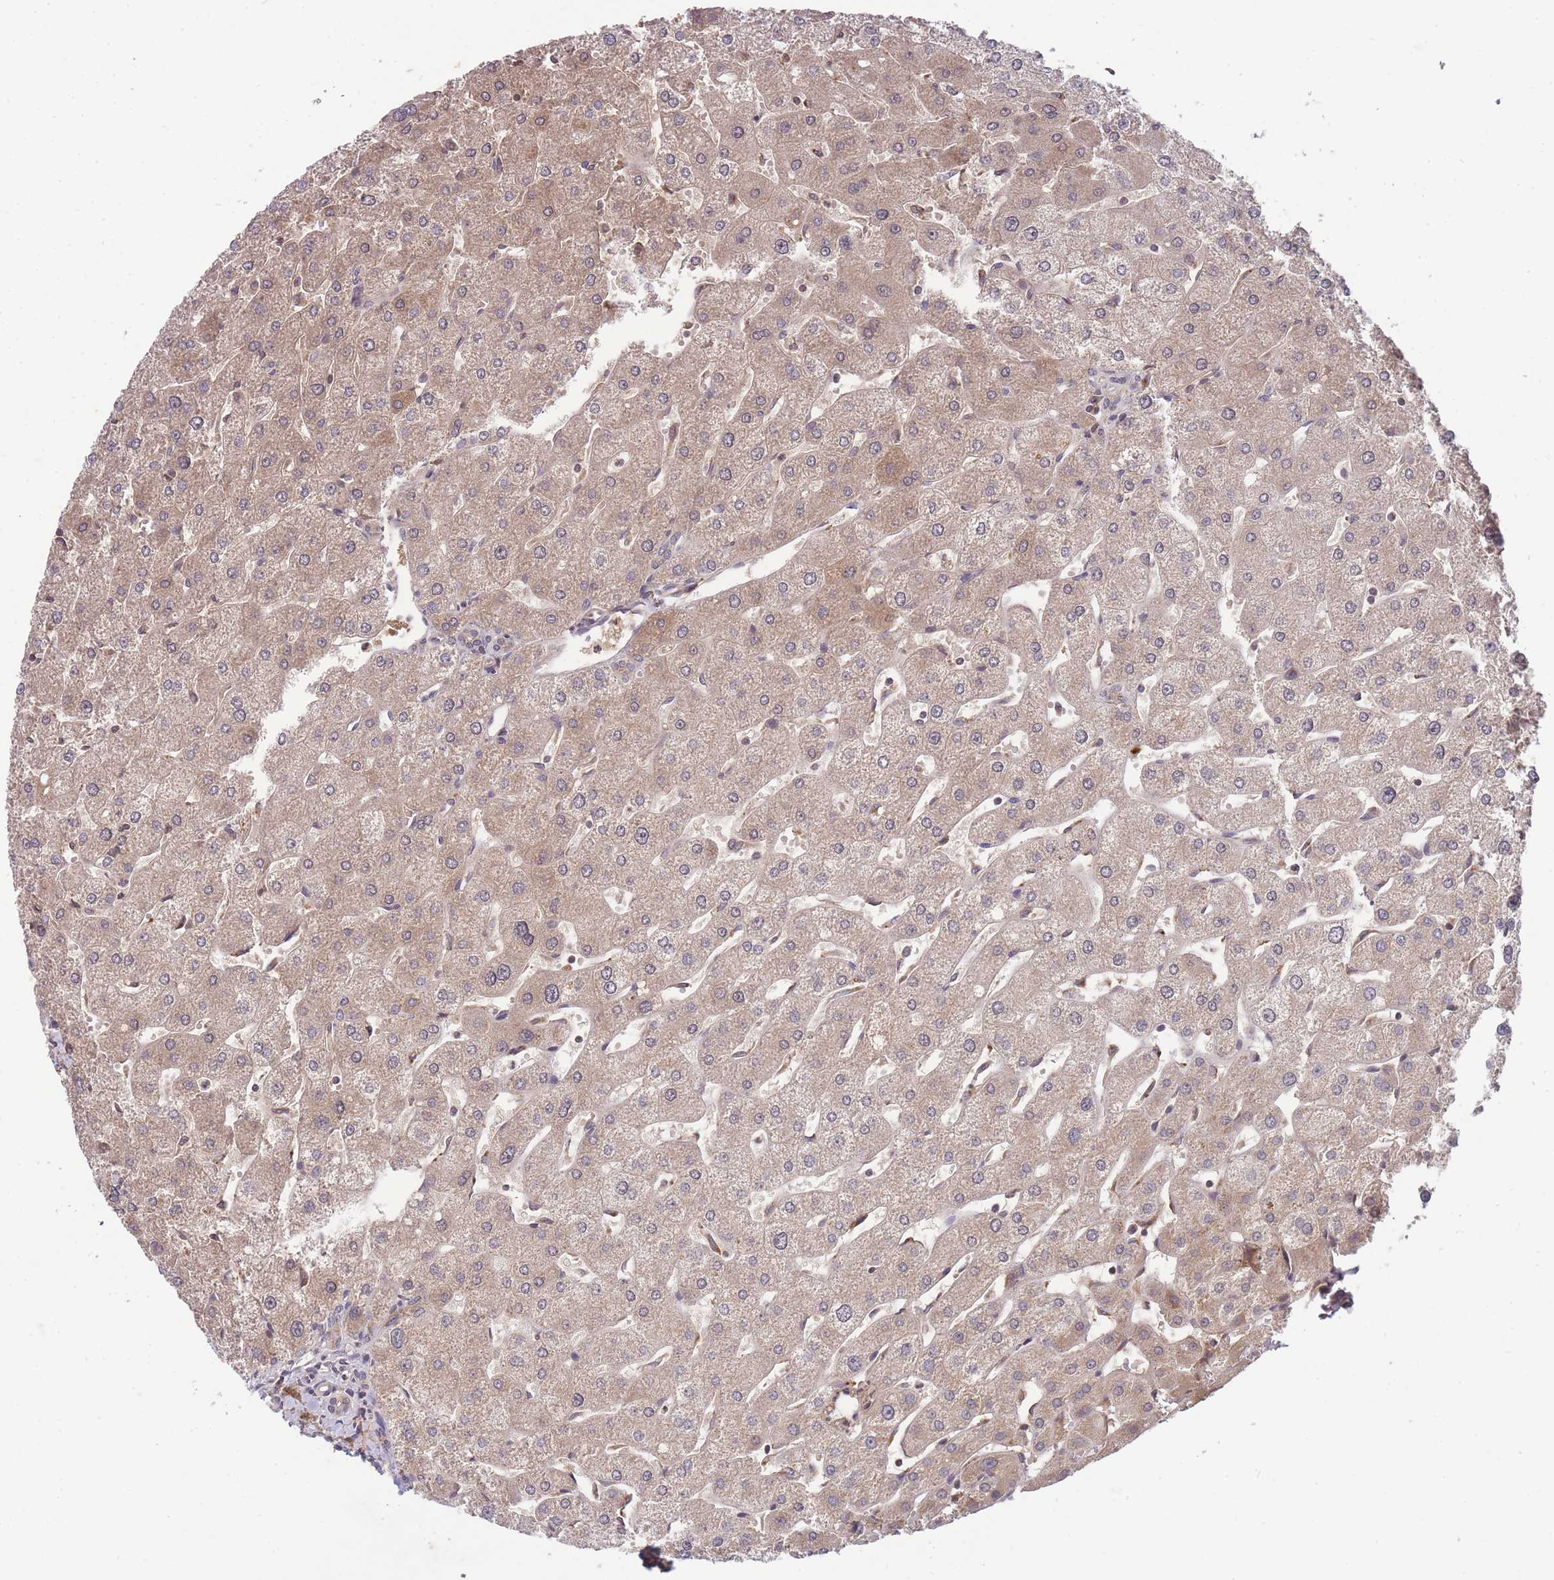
{"staining": {"intensity": "negative", "quantity": "none", "location": "none"}, "tissue": "liver", "cell_type": "Cholangiocytes", "image_type": "normal", "snomed": [{"axis": "morphology", "description": "Normal tissue, NOS"}, {"axis": "topography", "description": "Liver"}], "caption": "Cholangiocytes show no significant protein expression in benign liver.", "gene": "RALGDS", "patient": {"sex": "male", "age": 67}}